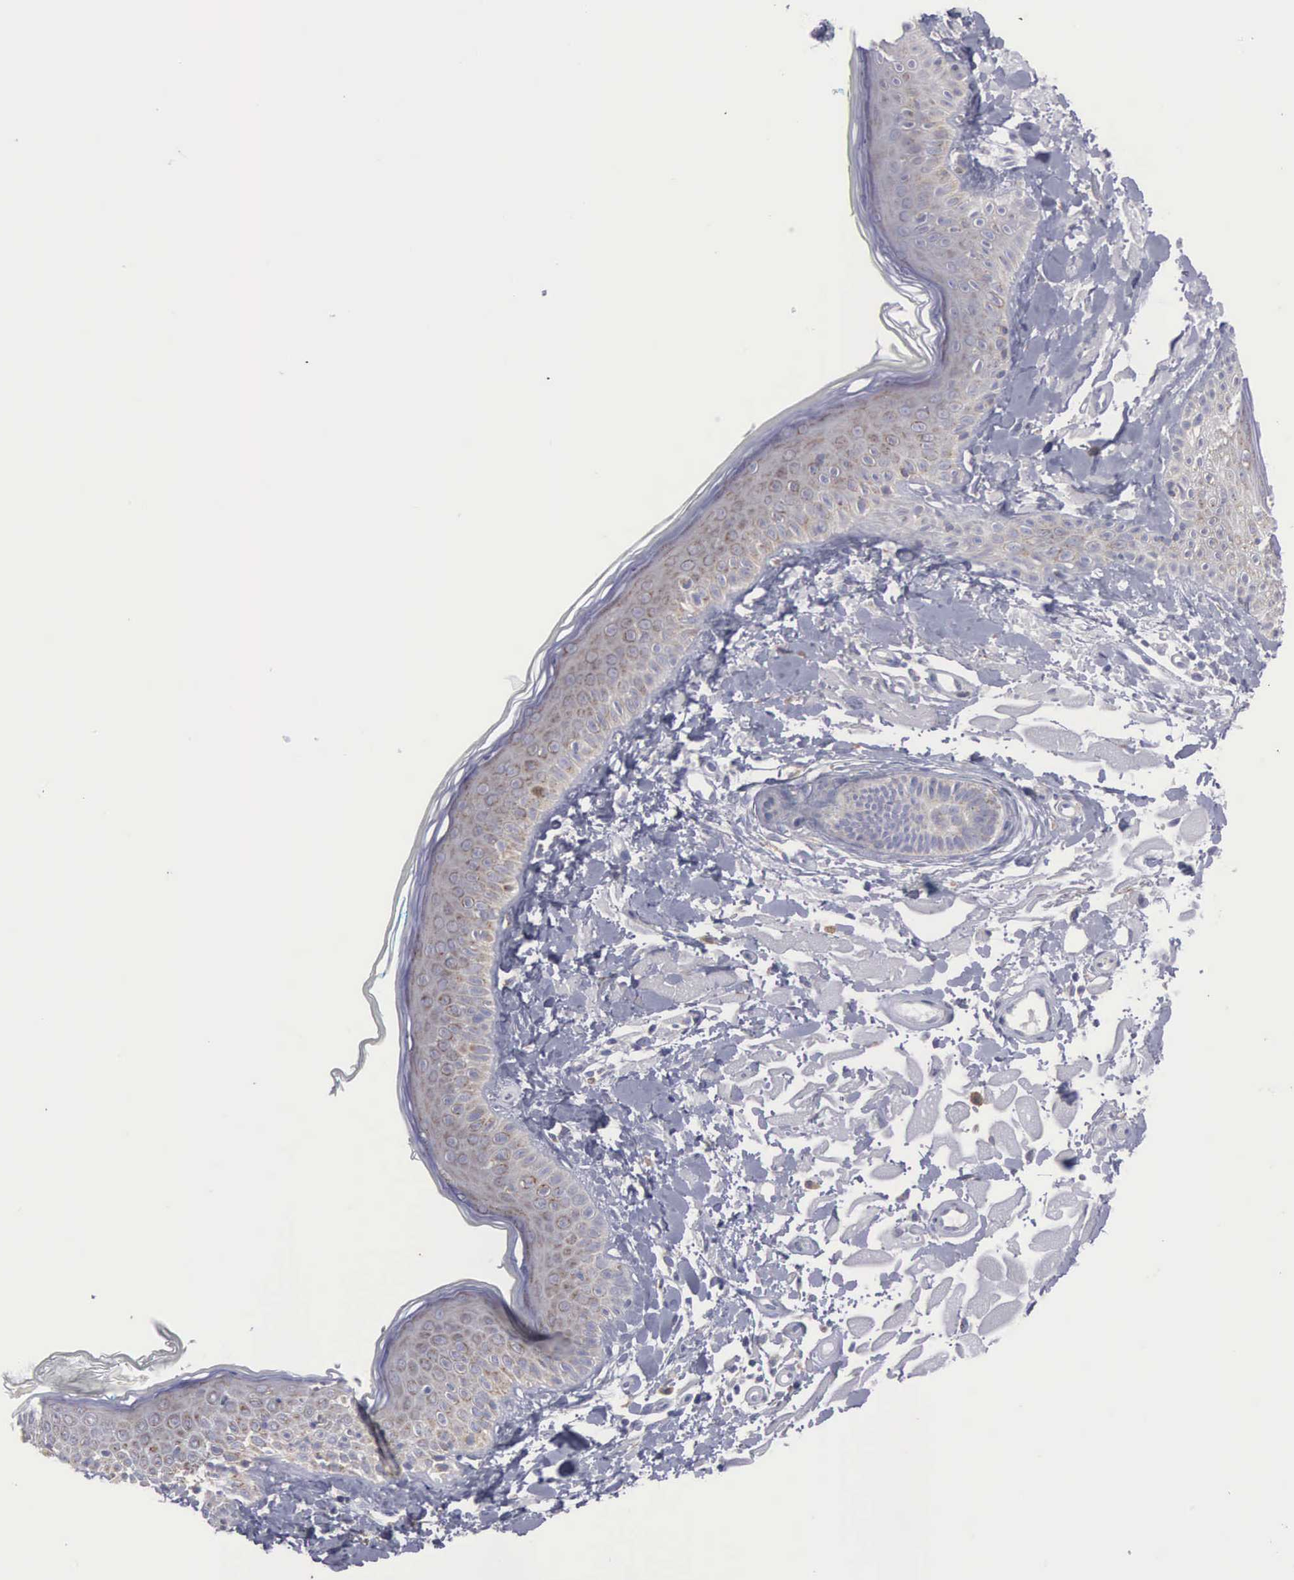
{"staining": {"intensity": "negative", "quantity": "none", "location": "none"}, "tissue": "skin", "cell_type": "Fibroblasts", "image_type": "normal", "snomed": [{"axis": "morphology", "description": "Normal tissue, NOS"}, {"axis": "topography", "description": "Skin"}], "caption": "IHC histopathology image of benign skin: skin stained with DAB (3,3'-diaminobenzidine) shows no significant protein staining in fibroblasts.", "gene": "APOOL", "patient": {"sex": "male", "age": 86}}